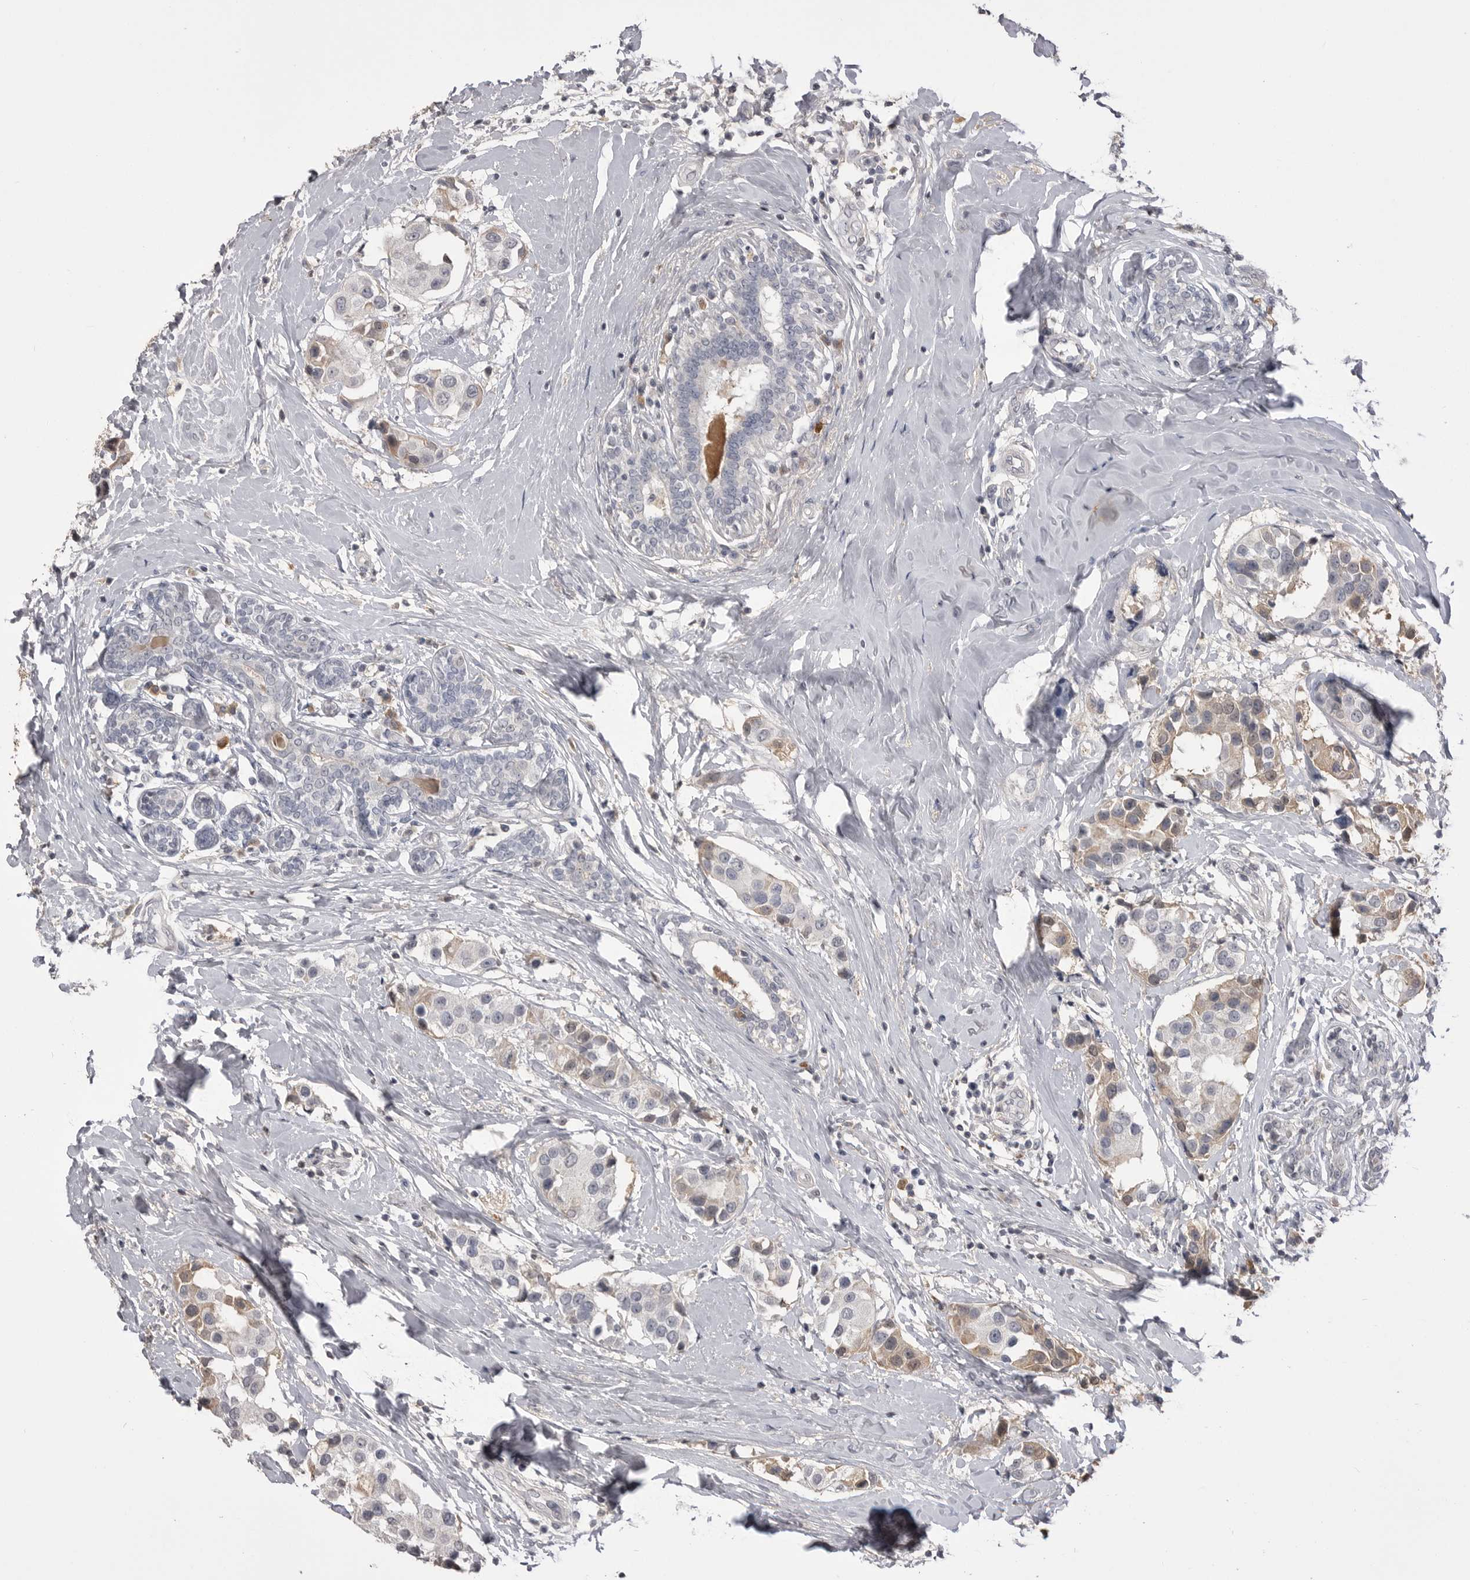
{"staining": {"intensity": "negative", "quantity": "none", "location": "none"}, "tissue": "breast cancer", "cell_type": "Tumor cells", "image_type": "cancer", "snomed": [{"axis": "morphology", "description": "Normal tissue, NOS"}, {"axis": "morphology", "description": "Duct carcinoma"}, {"axis": "topography", "description": "Breast"}], "caption": "IHC micrograph of breast cancer (infiltrating ductal carcinoma) stained for a protein (brown), which reveals no expression in tumor cells.", "gene": "AHSG", "patient": {"sex": "female", "age": 39}}